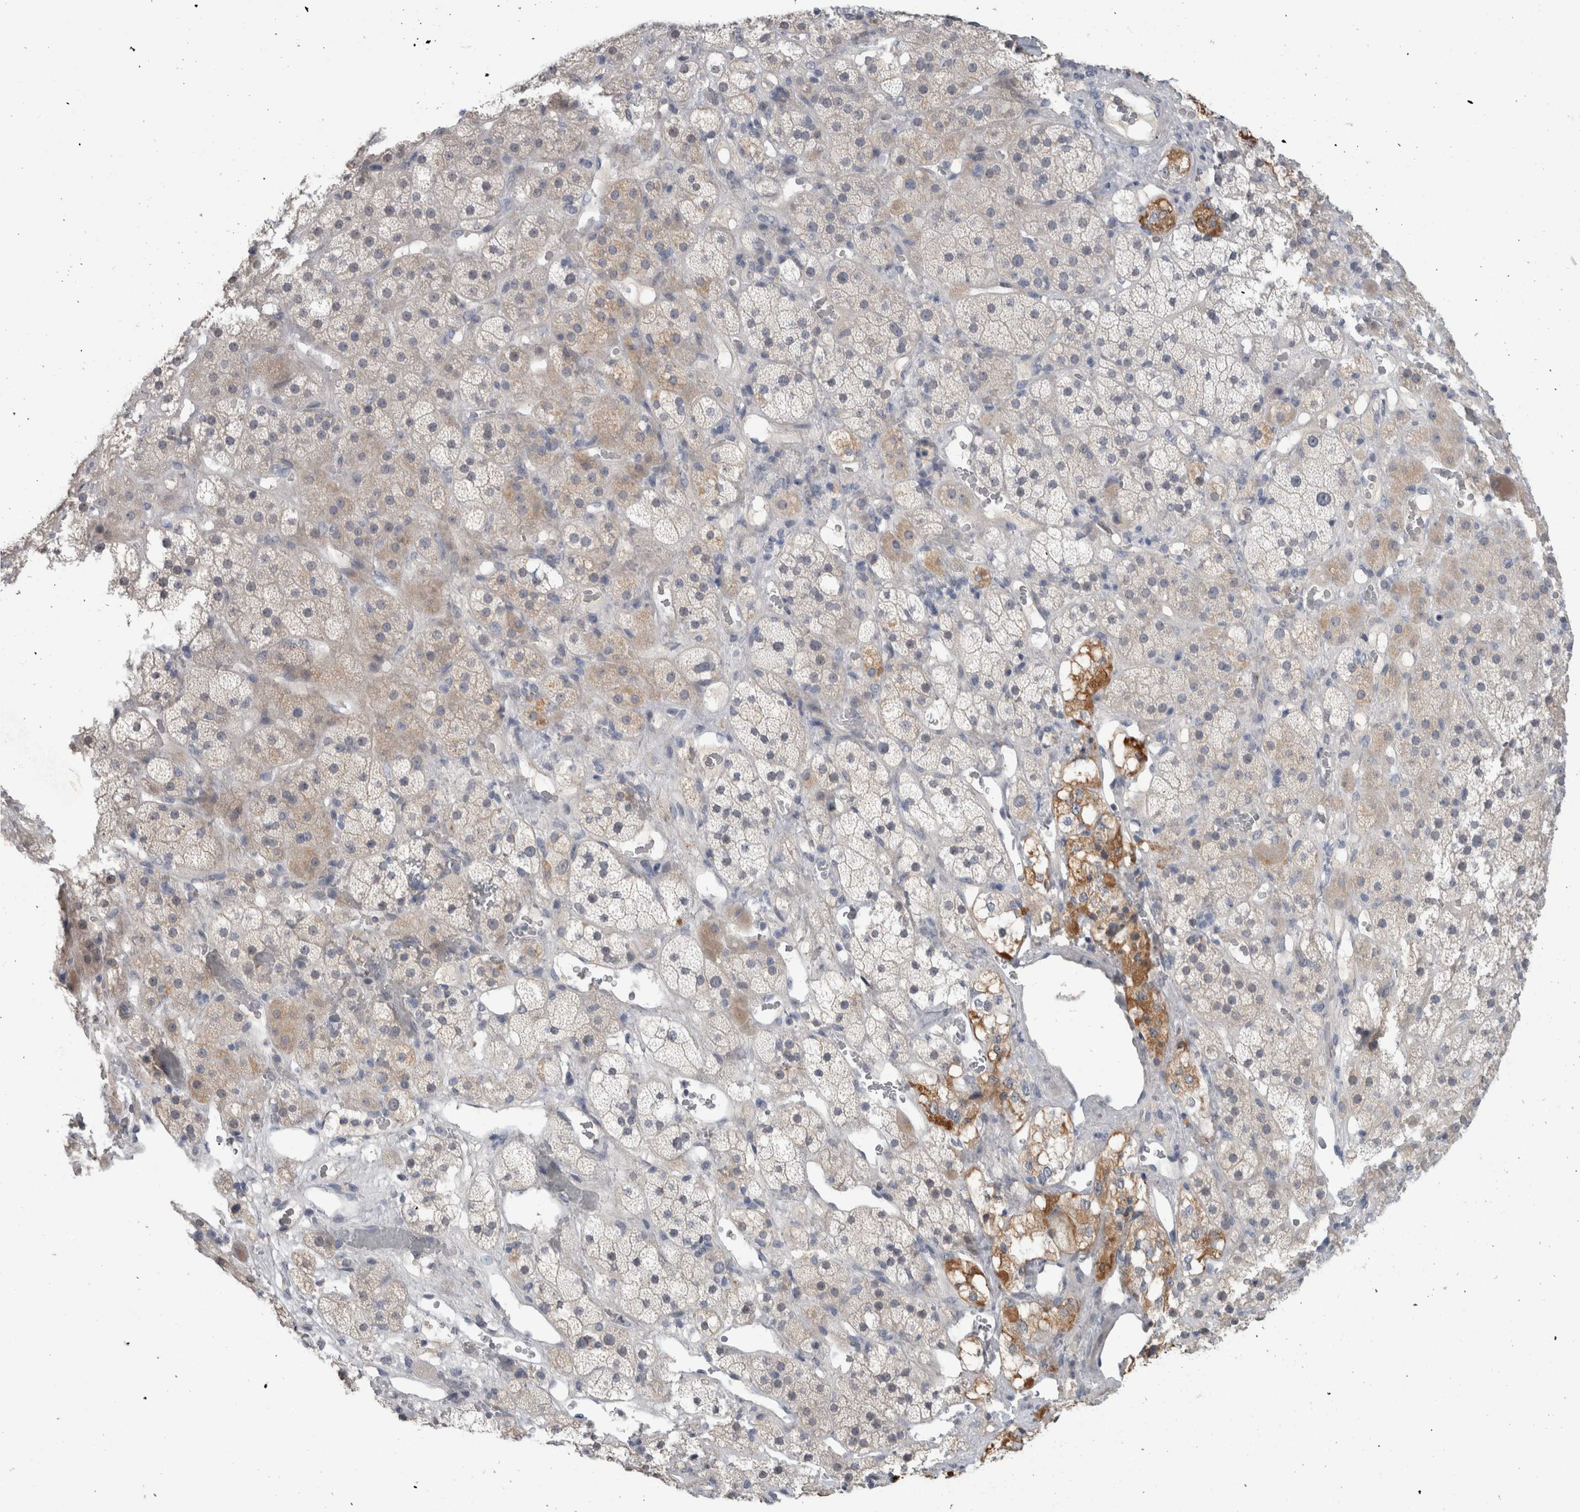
{"staining": {"intensity": "moderate", "quantity": "25%-75%", "location": "cytoplasmic/membranous"}, "tissue": "adrenal gland", "cell_type": "Glandular cells", "image_type": "normal", "snomed": [{"axis": "morphology", "description": "Normal tissue, NOS"}, {"axis": "topography", "description": "Adrenal gland"}], "caption": "Immunohistochemistry (DAB) staining of benign human adrenal gland exhibits moderate cytoplasmic/membranous protein expression in approximately 25%-75% of glandular cells.", "gene": "ADAM2", "patient": {"sex": "male", "age": 57}}